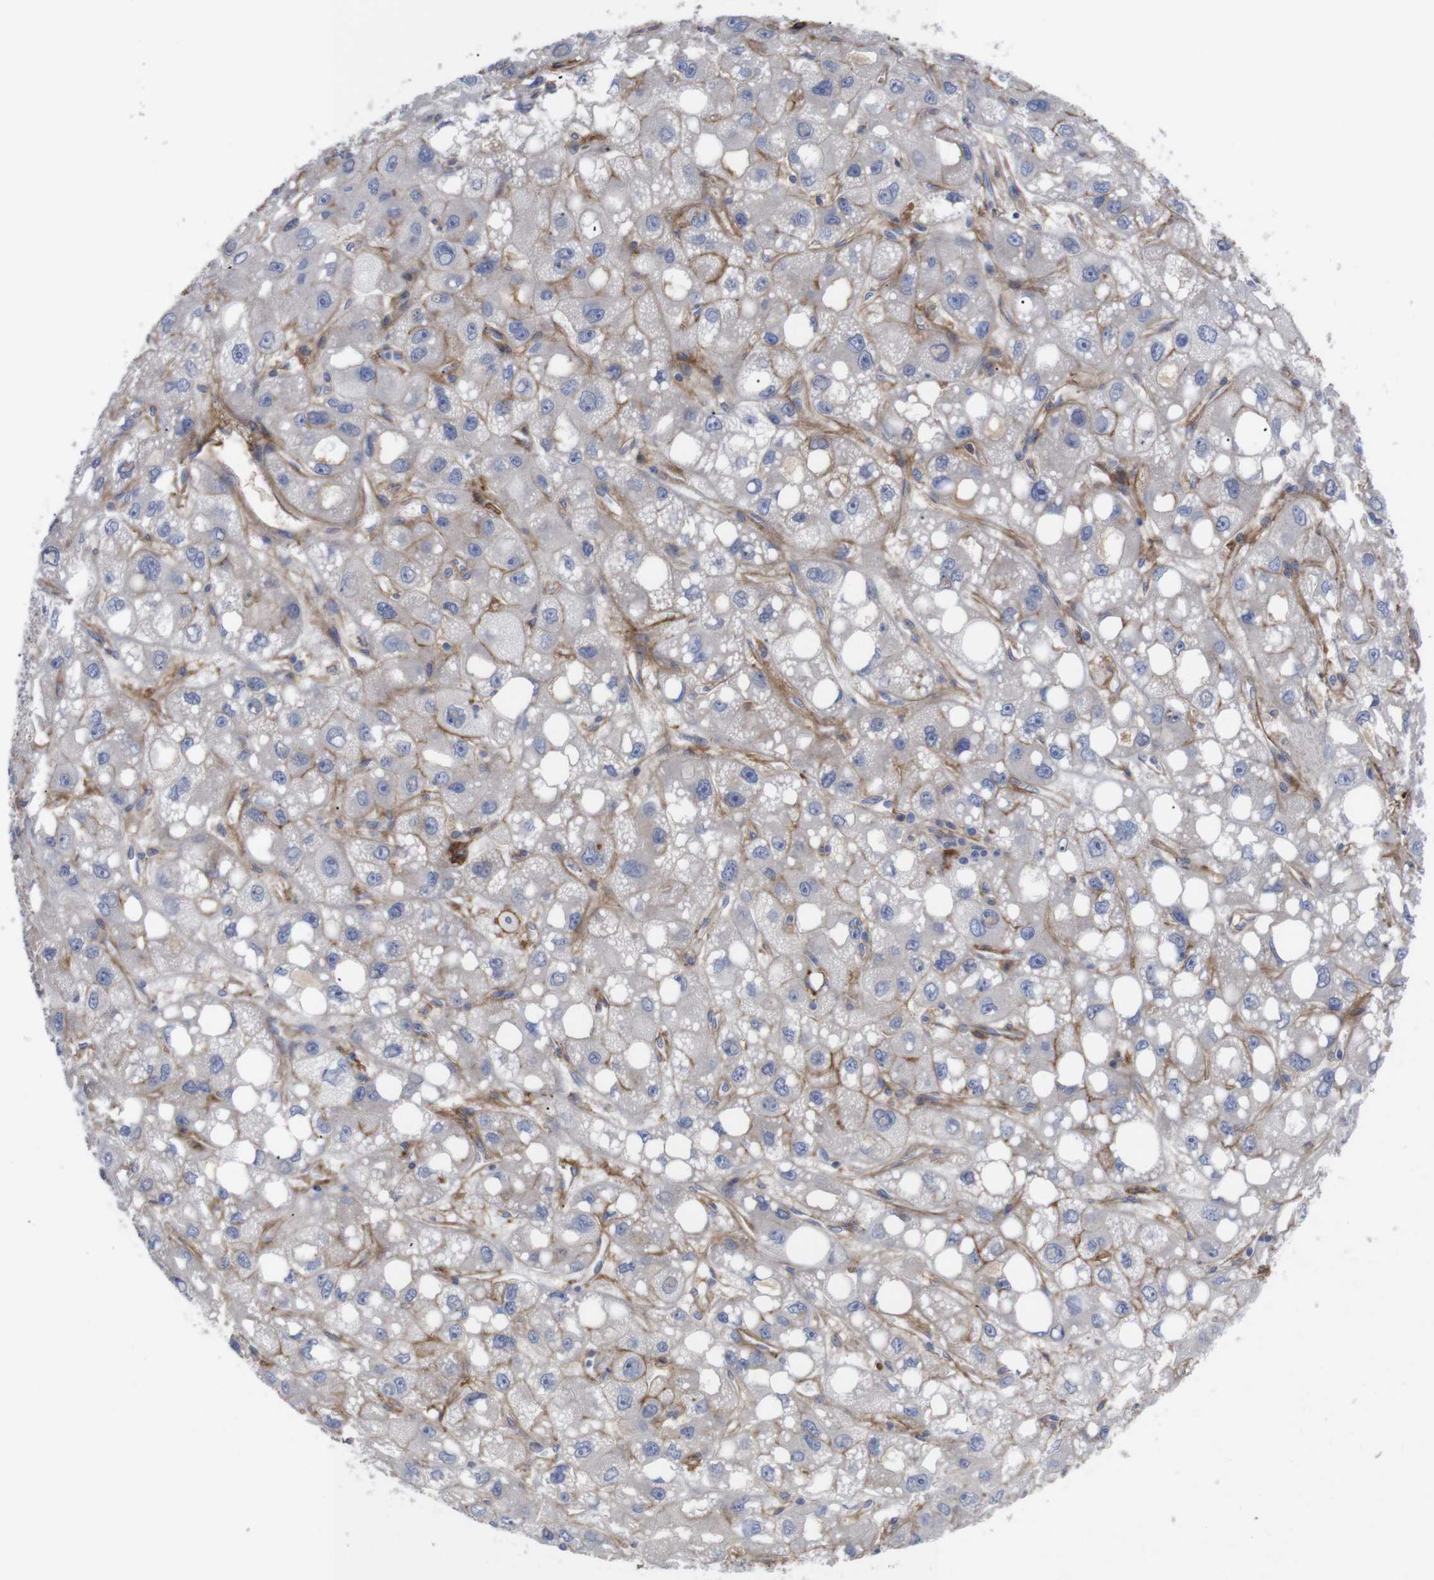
{"staining": {"intensity": "negative", "quantity": "none", "location": "none"}, "tissue": "liver cancer", "cell_type": "Tumor cells", "image_type": "cancer", "snomed": [{"axis": "morphology", "description": "Carcinoma, Hepatocellular, NOS"}, {"axis": "topography", "description": "Liver"}], "caption": "This is an IHC photomicrograph of human liver cancer. There is no positivity in tumor cells.", "gene": "C5AR1", "patient": {"sex": "male", "age": 55}}